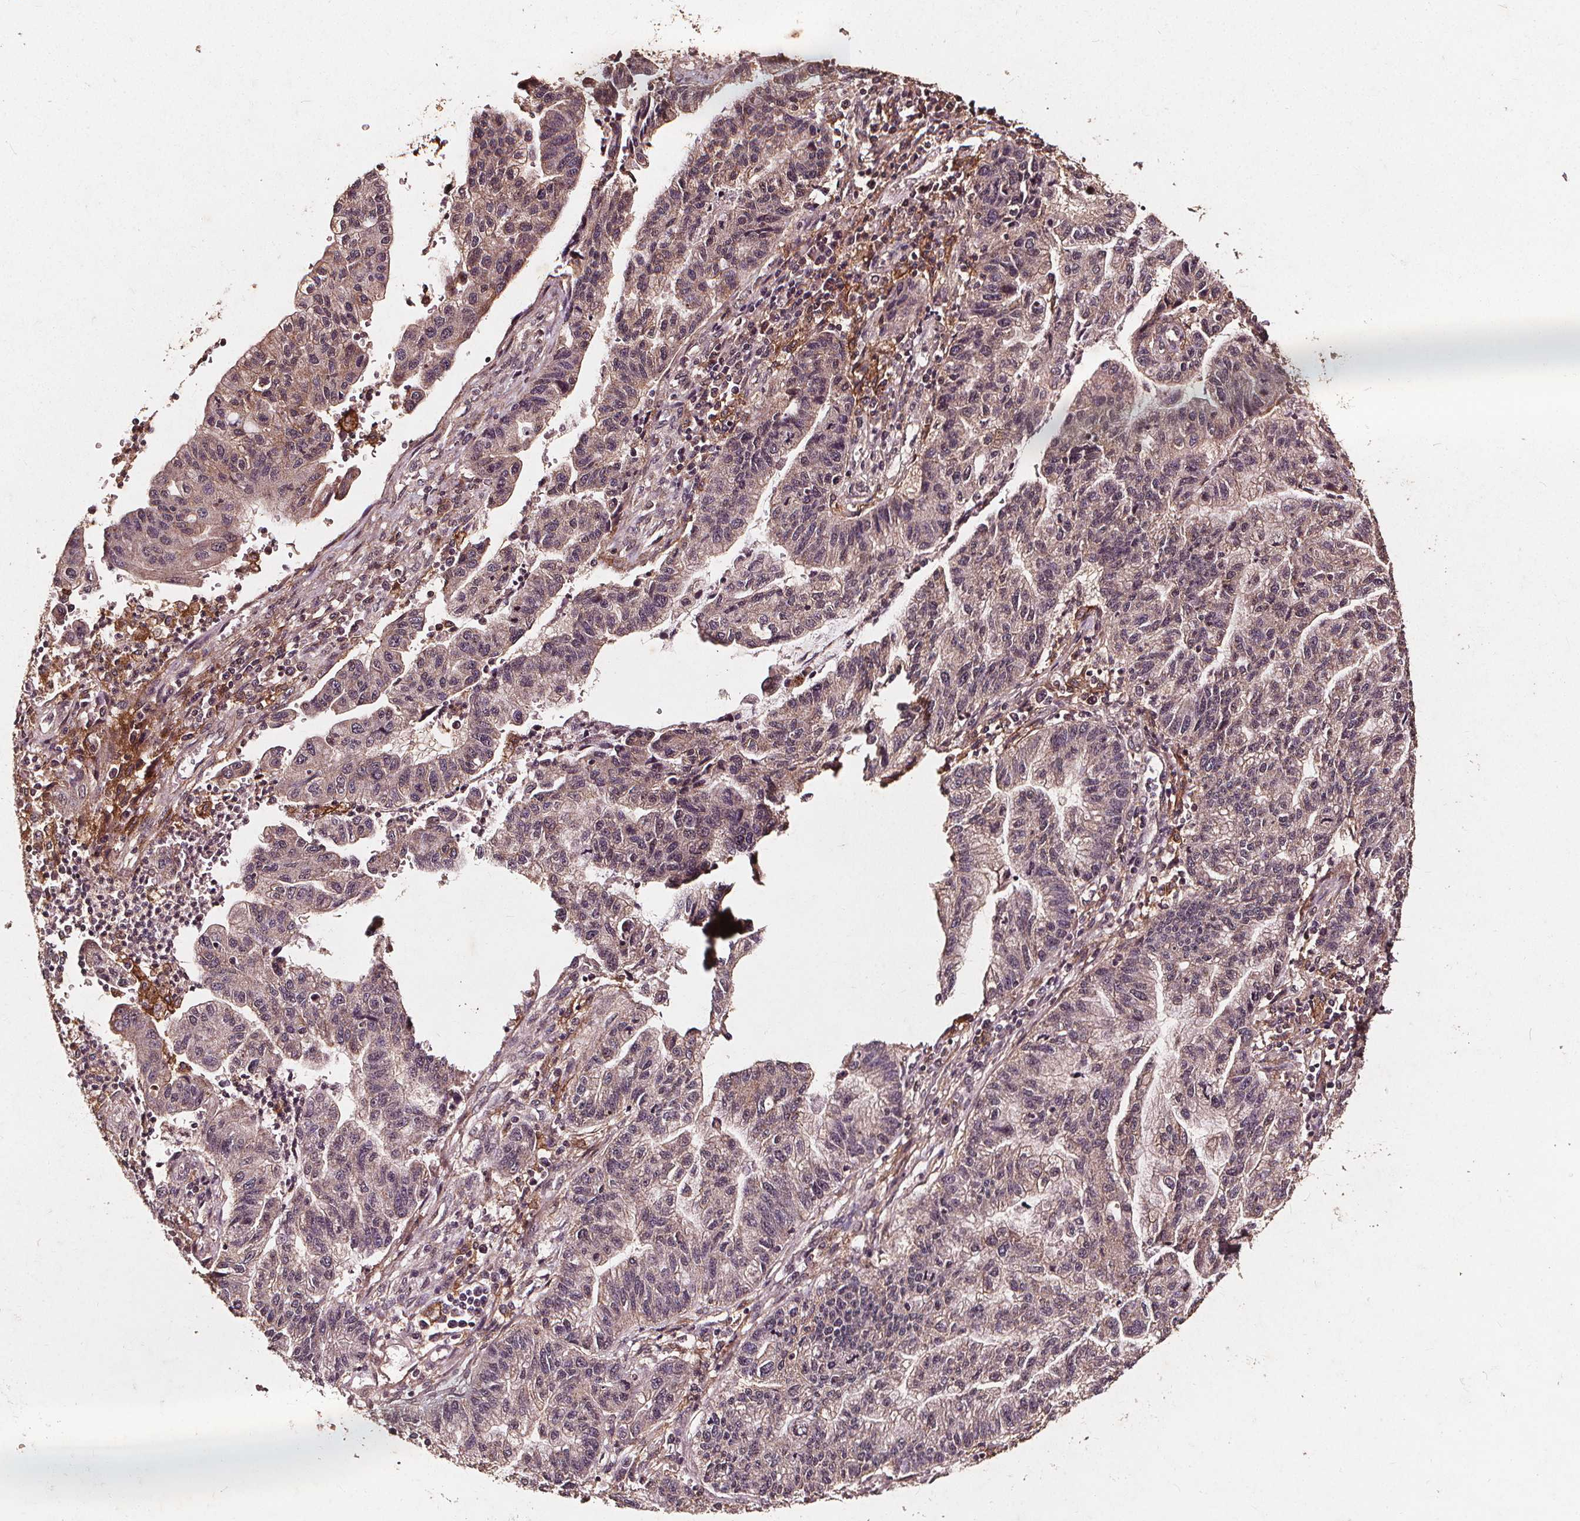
{"staining": {"intensity": "weak", "quantity": "<25%", "location": "cytoplasmic/membranous"}, "tissue": "stomach cancer", "cell_type": "Tumor cells", "image_type": "cancer", "snomed": [{"axis": "morphology", "description": "Adenocarcinoma, NOS"}, {"axis": "topography", "description": "Stomach"}], "caption": "IHC of adenocarcinoma (stomach) reveals no expression in tumor cells.", "gene": "ABCA1", "patient": {"sex": "male", "age": 83}}